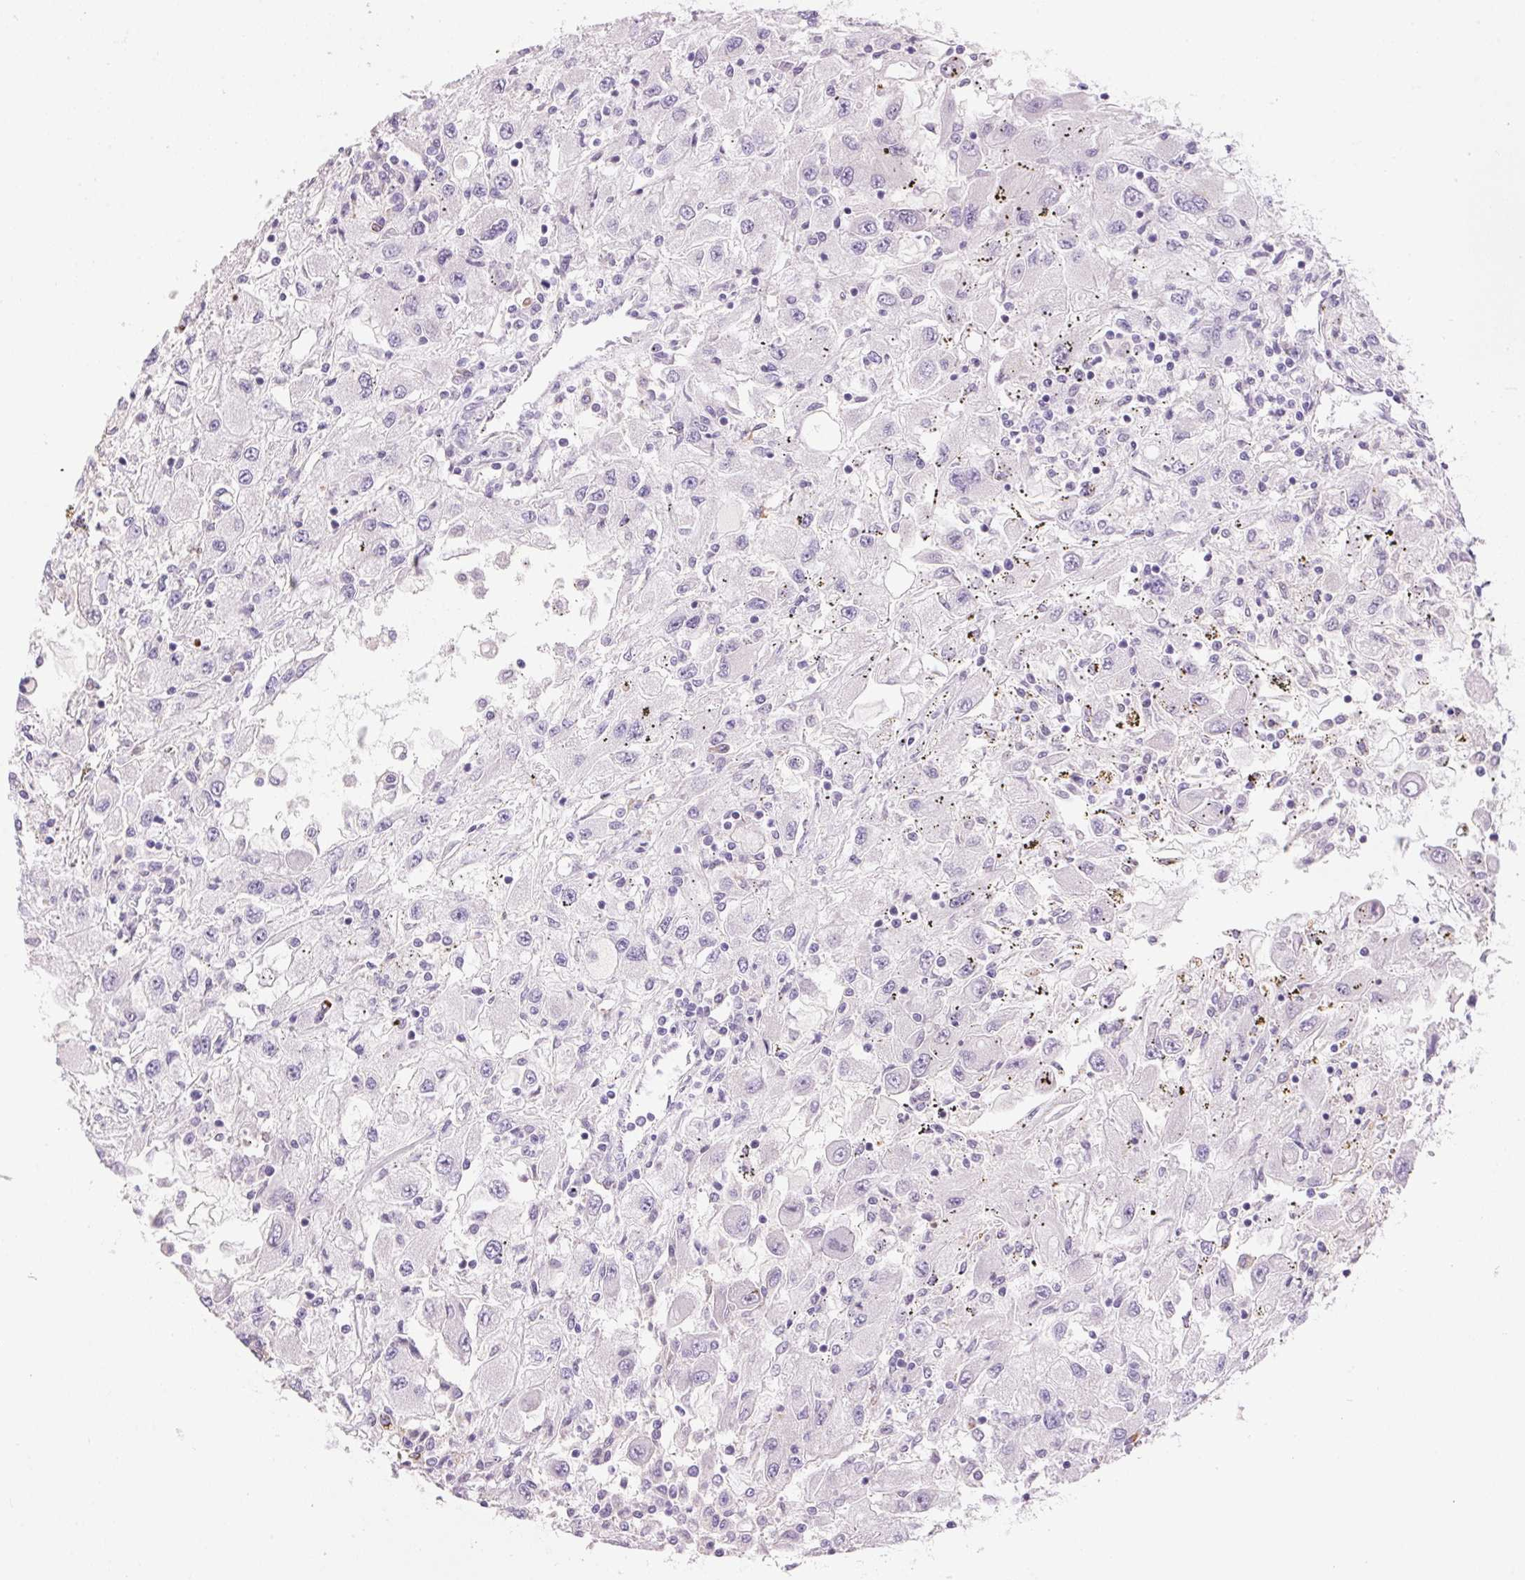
{"staining": {"intensity": "negative", "quantity": "none", "location": "none"}, "tissue": "renal cancer", "cell_type": "Tumor cells", "image_type": "cancer", "snomed": [{"axis": "morphology", "description": "Adenocarcinoma, NOS"}, {"axis": "topography", "description": "Kidney"}], "caption": "Immunohistochemistry (IHC) histopathology image of neoplastic tissue: human renal adenocarcinoma stained with DAB shows no significant protein positivity in tumor cells.", "gene": "PNLIPRP3", "patient": {"sex": "female", "age": 67}}